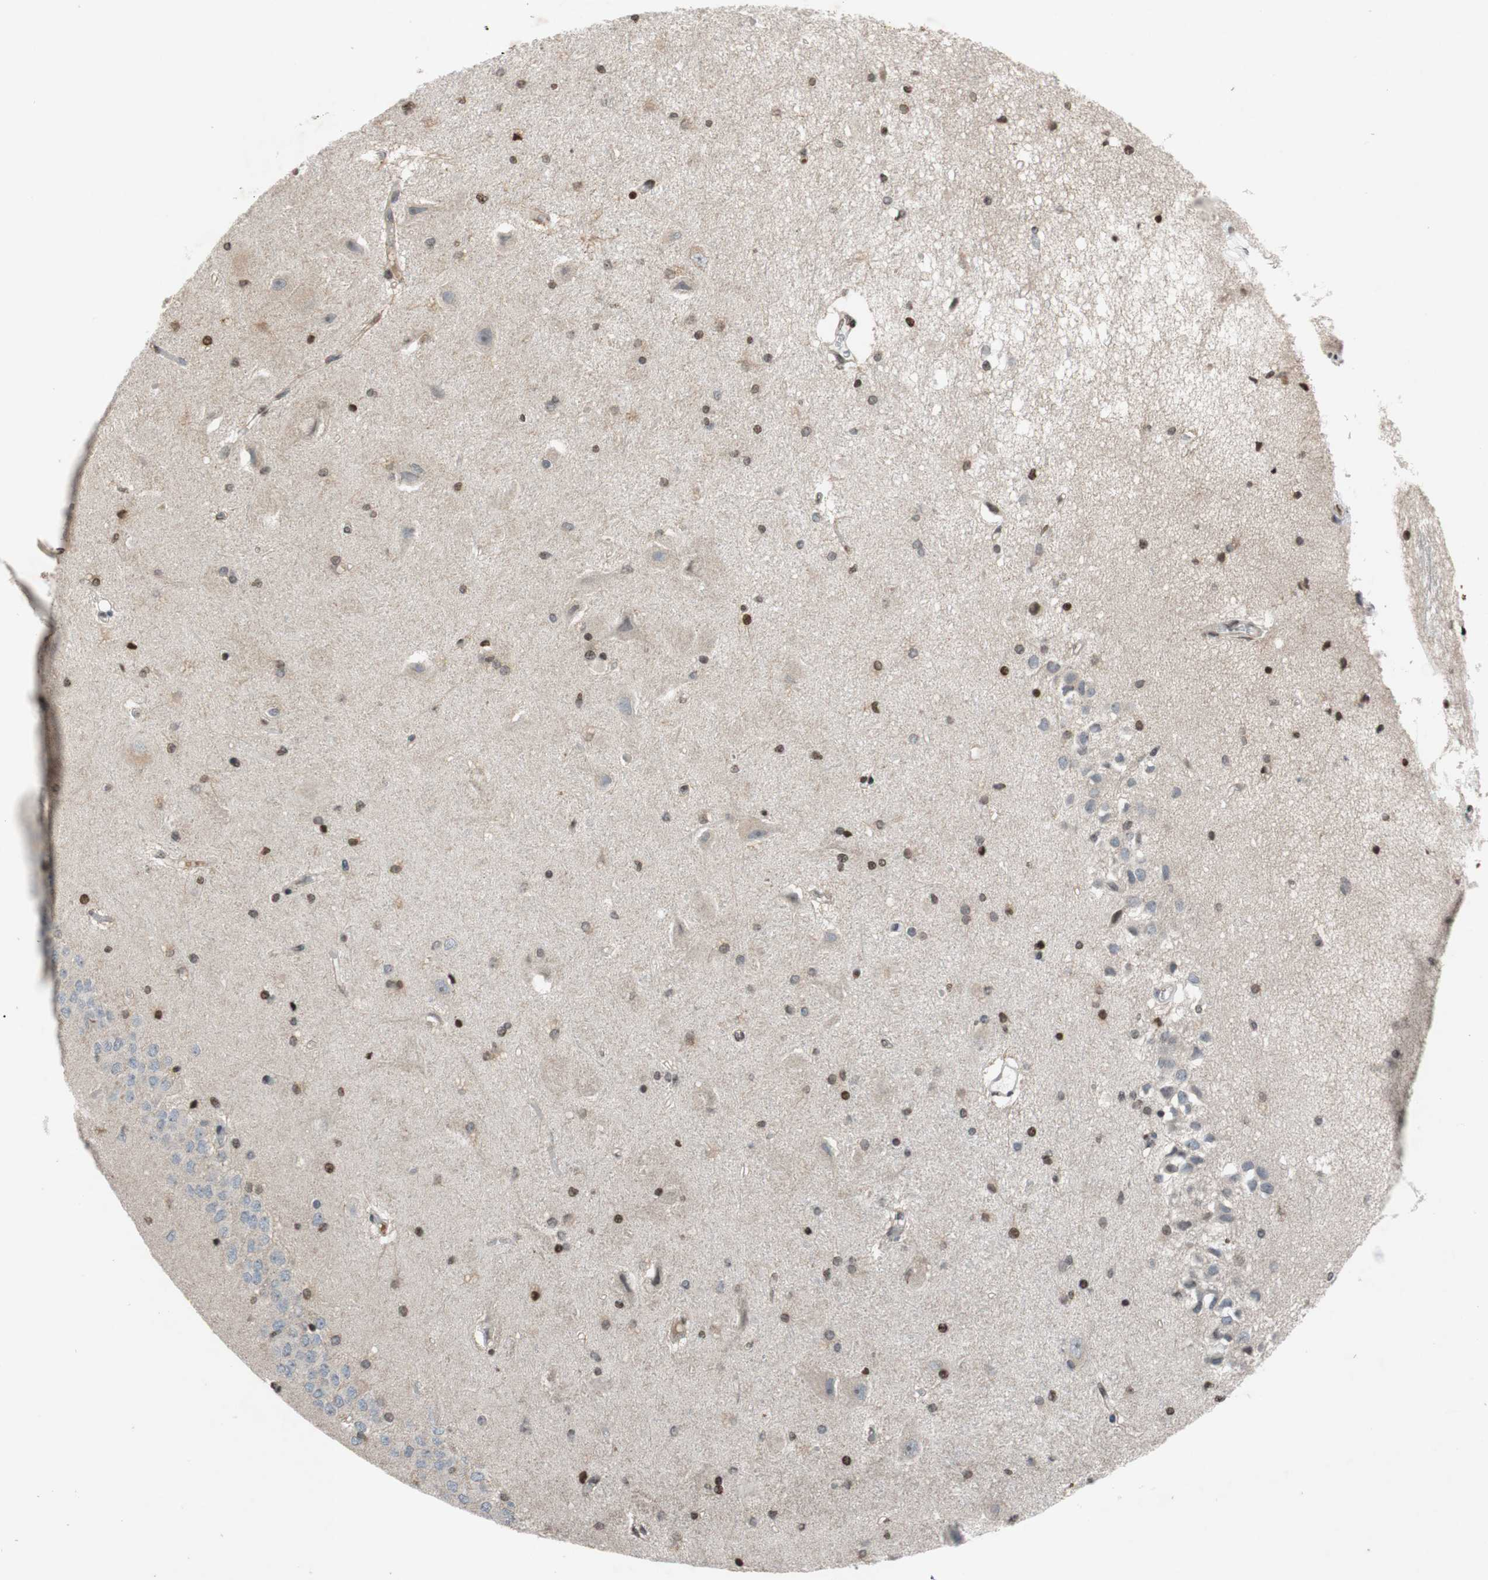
{"staining": {"intensity": "strong", "quantity": "25%-75%", "location": "nuclear"}, "tissue": "hippocampus", "cell_type": "Glial cells", "image_type": "normal", "snomed": [{"axis": "morphology", "description": "Normal tissue, NOS"}, {"axis": "topography", "description": "Hippocampus"}], "caption": "Immunohistochemistry staining of benign hippocampus, which demonstrates high levels of strong nuclear staining in approximately 25%-75% of glial cells indicating strong nuclear protein expression. The staining was performed using DAB (3,3'-diaminobenzidine) (brown) for protein detection and nuclei were counterstained in hematoxylin (blue).", "gene": "MCM6", "patient": {"sex": "female", "age": 54}}